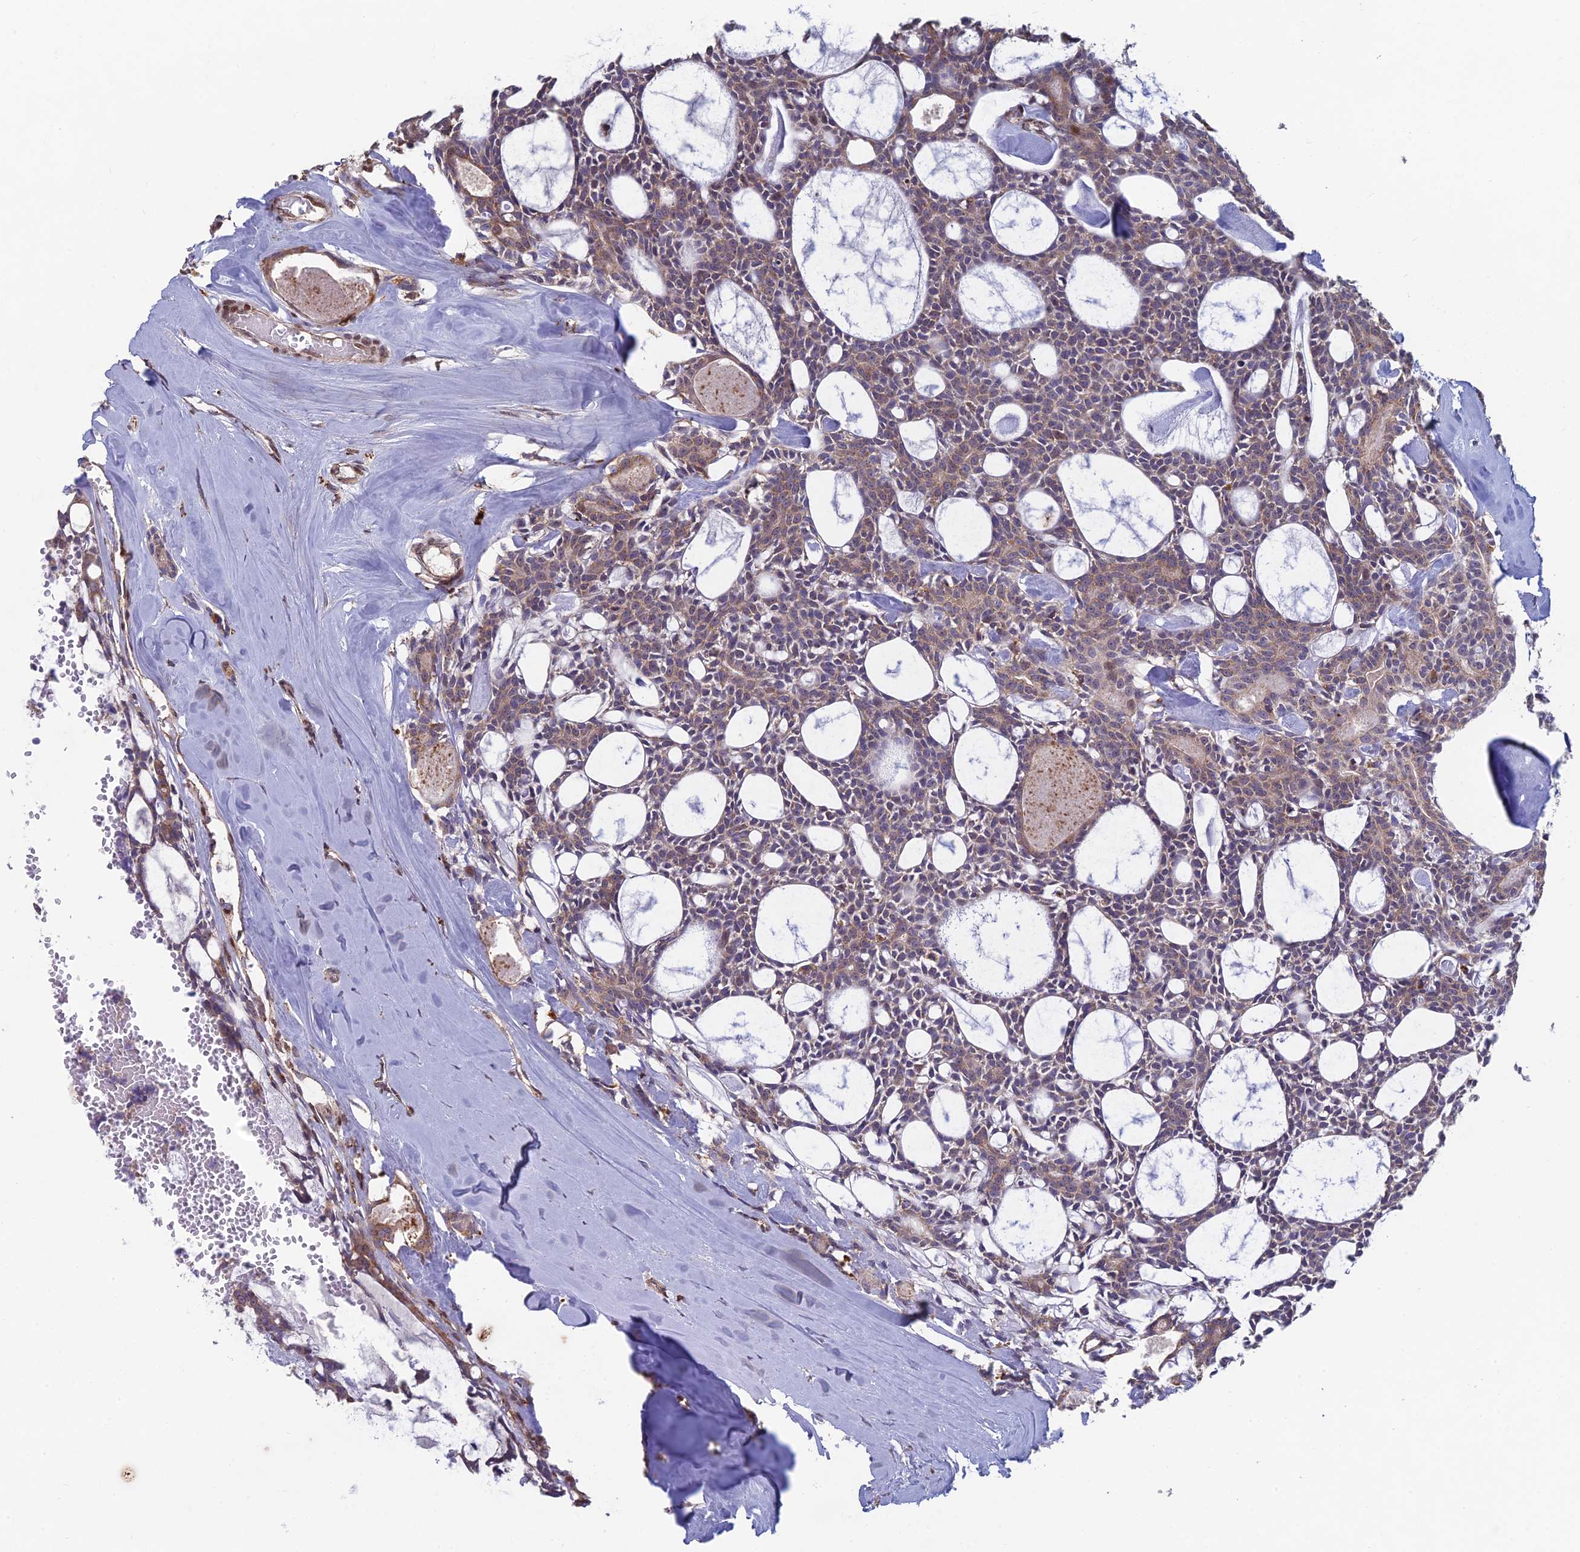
{"staining": {"intensity": "weak", "quantity": "25%-75%", "location": "cytoplasmic/membranous"}, "tissue": "head and neck cancer", "cell_type": "Tumor cells", "image_type": "cancer", "snomed": [{"axis": "morphology", "description": "Adenocarcinoma, NOS"}, {"axis": "topography", "description": "Salivary gland"}, {"axis": "topography", "description": "Head-Neck"}], "caption": "This micrograph shows immunohistochemistry (IHC) staining of human head and neck cancer (adenocarcinoma), with low weak cytoplasmic/membranous positivity in approximately 25%-75% of tumor cells.", "gene": "FOXS1", "patient": {"sex": "male", "age": 55}}